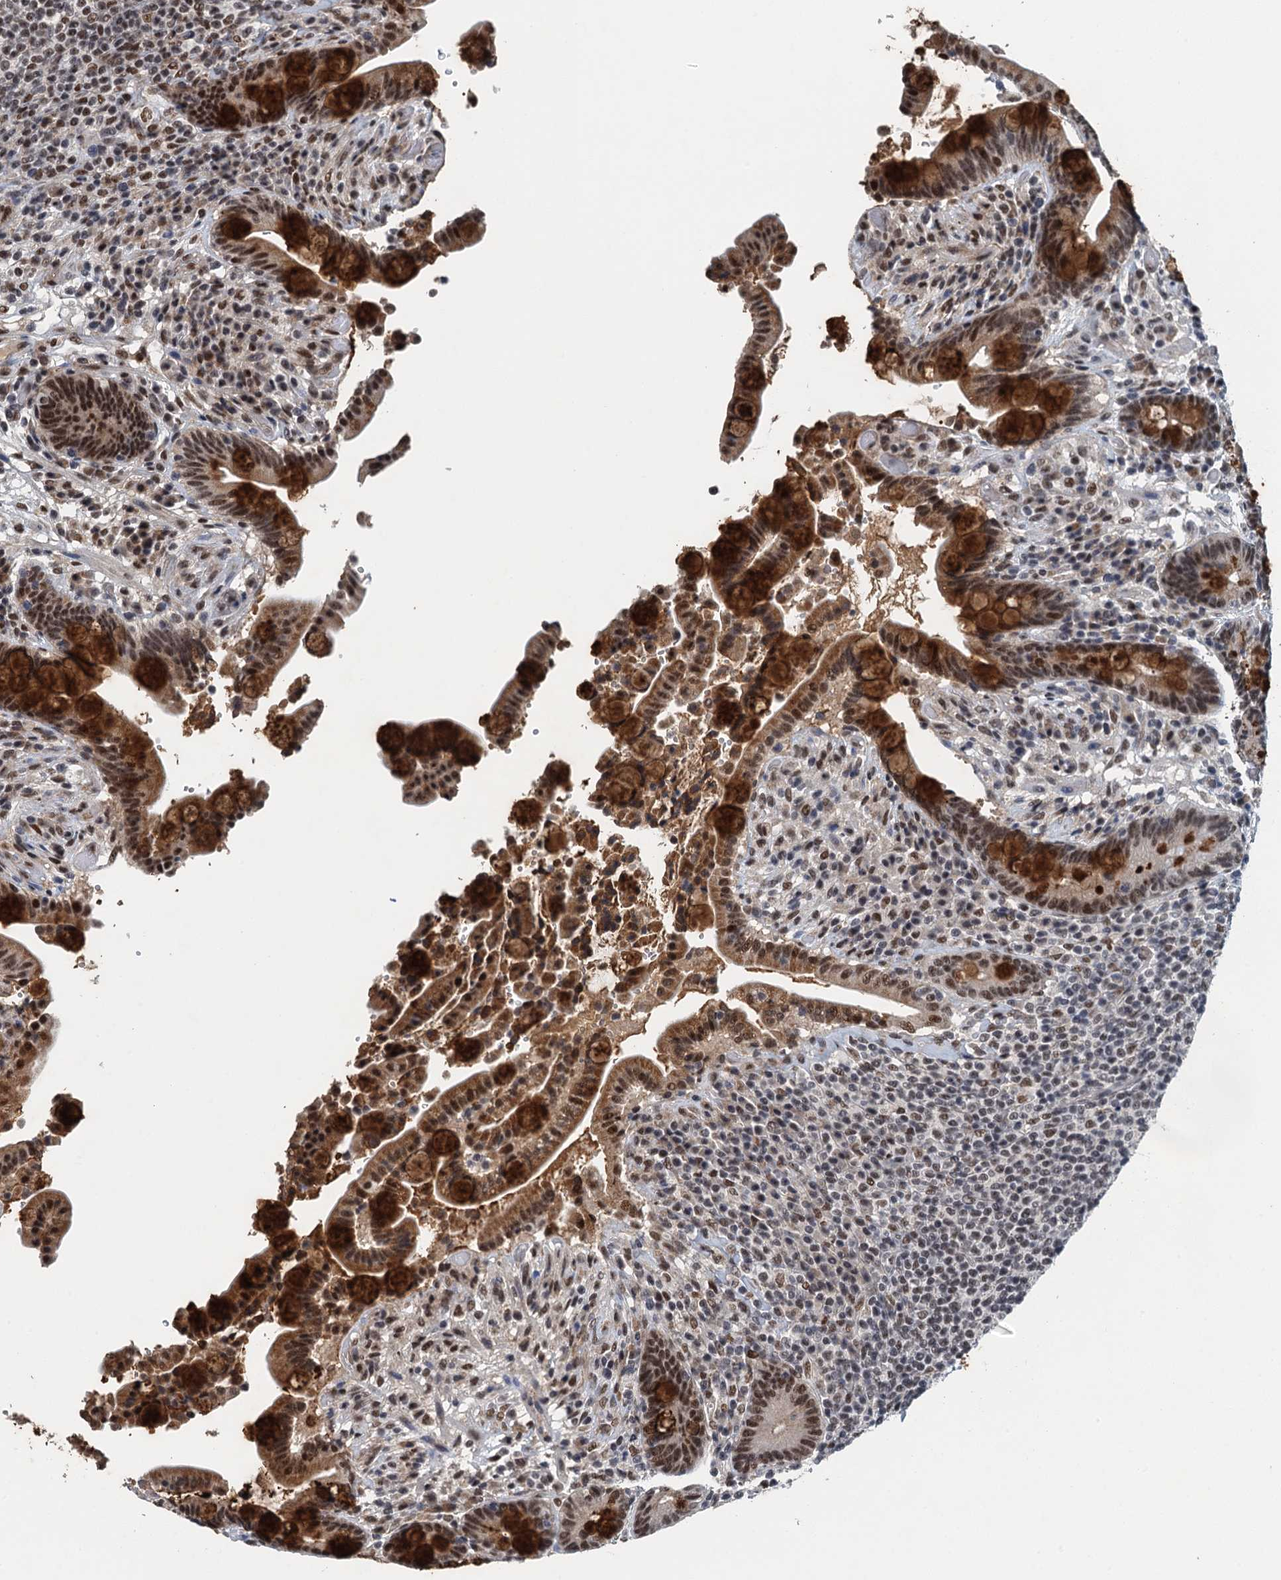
{"staining": {"intensity": "weak", "quantity": ">75%", "location": "nuclear"}, "tissue": "colon", "cell_type": "Endothelial cells", "image_type": "normal", "snomed": [{"axis": "morphology", "description": "Normal tissue, NOS"}, {"axis": "topography", "description": "Colon"}], "caption": "Immunohistochemistry (IHC) photomicrograph of unremarkable colon: colon stained using IHC demonstrates low levels of weak protein expression localized specifically in the nuclear of endothelial cells, appearing as a nuclear brown color.", "gene": "MTA3", "patient": {"sex": "male", "age": 73}}